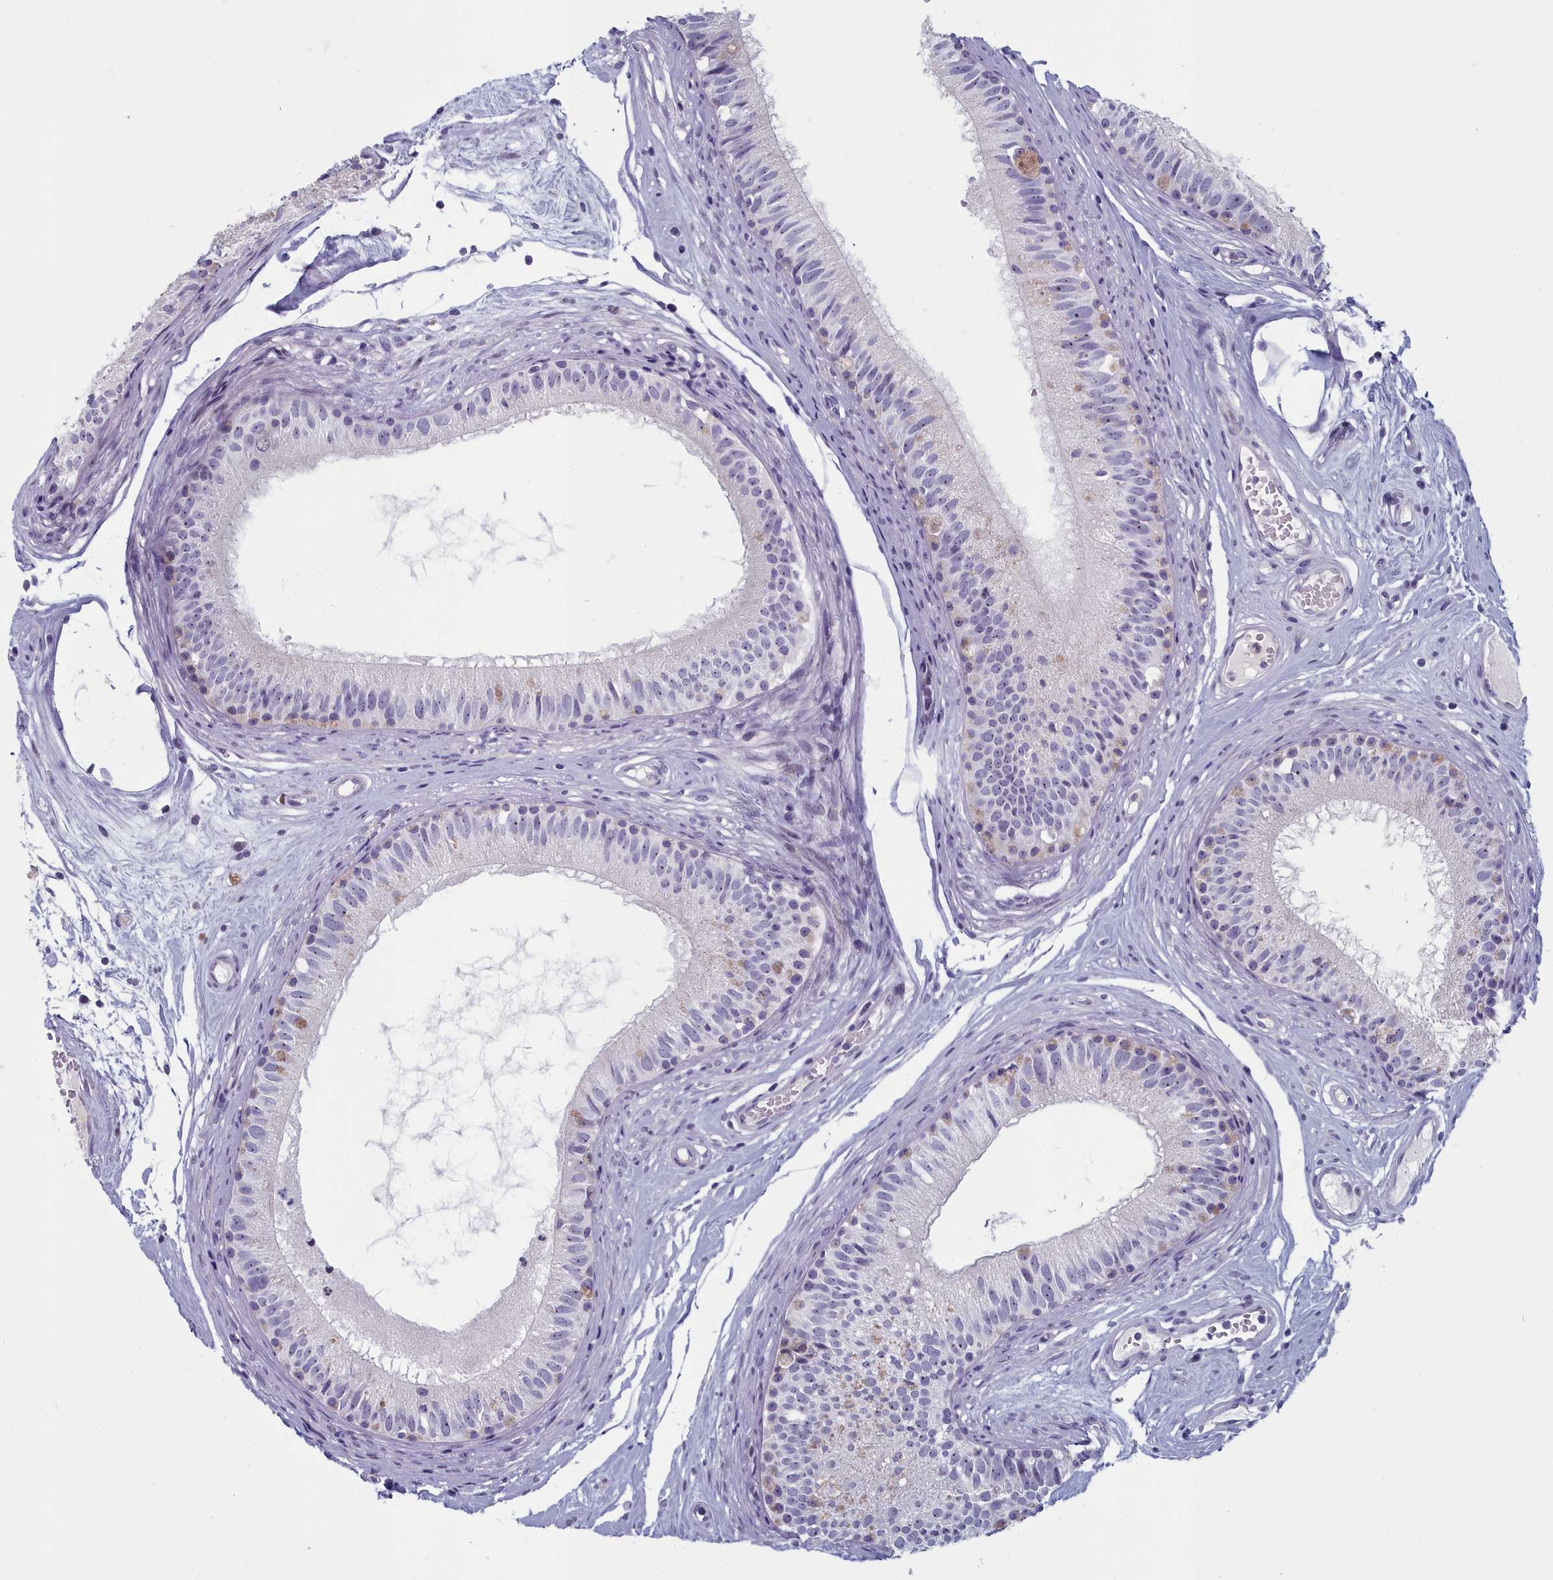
{"staining": {"intensity": "negative", "quantity": "none", "location": "none"}, "tissue": "epididymis", "cell_type": "Glandular cells", "image_type": "normal", "snomed": [{"axis": "morphology", "description": "Normal tissue, NOS"}, {"axis": "topography", "description": "Epididymis"}], "caption": "IHC image of normal epididymis: epididymis stained with DAB exhibits no significant protein expression in glandular cells.", "gene": "INSYN2A", "patient": {"sex": "male", "age": 74}}